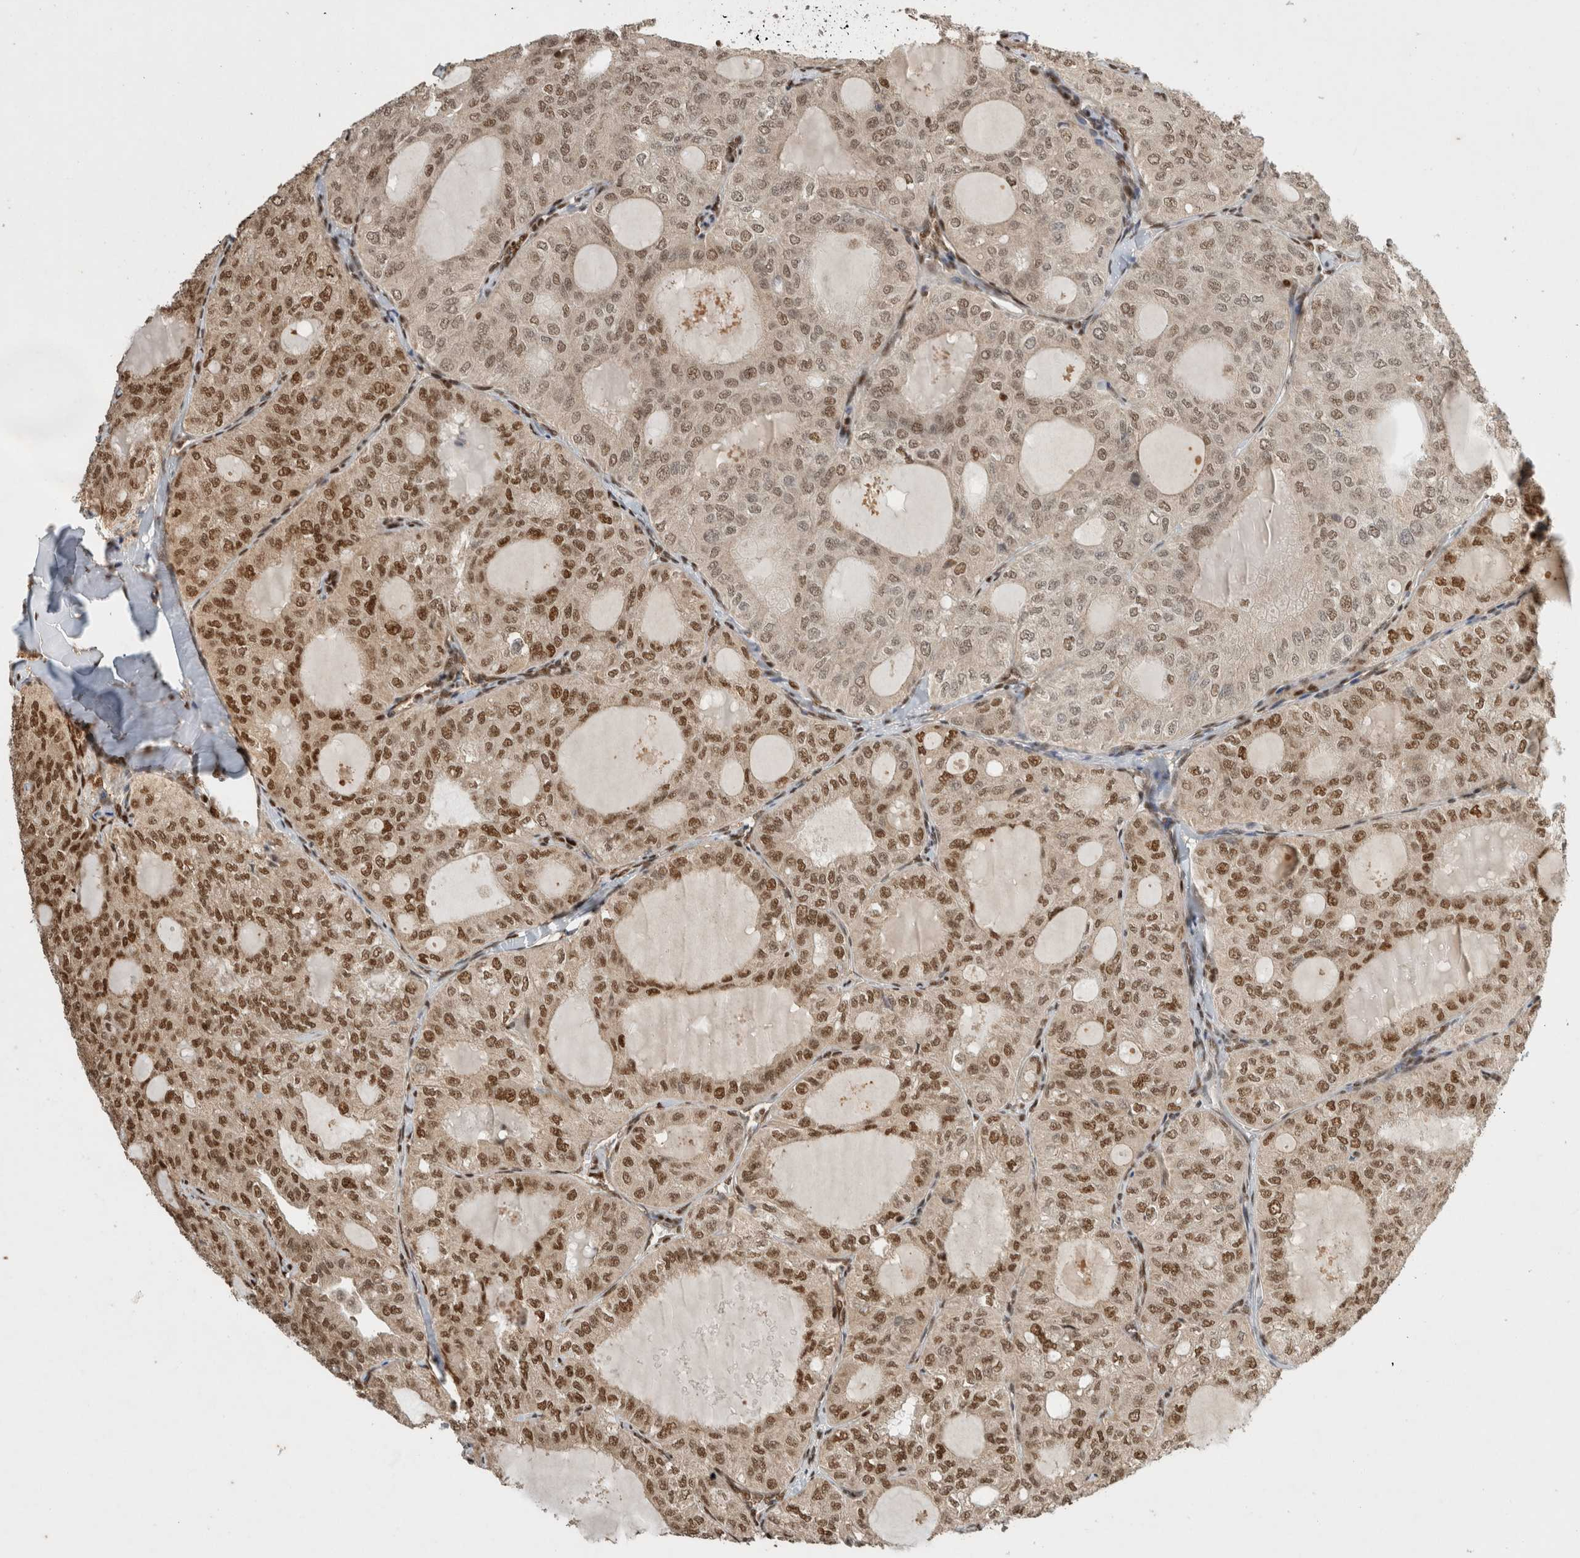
{"staining": {"intensity": "moderate", "quantity": ">75%", "location": "nuclear"}, "tissue": "thyroid cancer", "cell_type": "Tumor cells", "image_type": "cancer", "snomed": [{"axis": "morphology", "description": "Follicular adenoma carcinoma, NOS"}, {"axis": "topography", "description": "Thyroid gland"}], "caption": "Human thyroid follicular adenoma carcinoma stained with a protein marker reveals moderate staining in tumor cells.", "gene": "SNRNP40", "patient": {"sex": "male", "age": 75}}